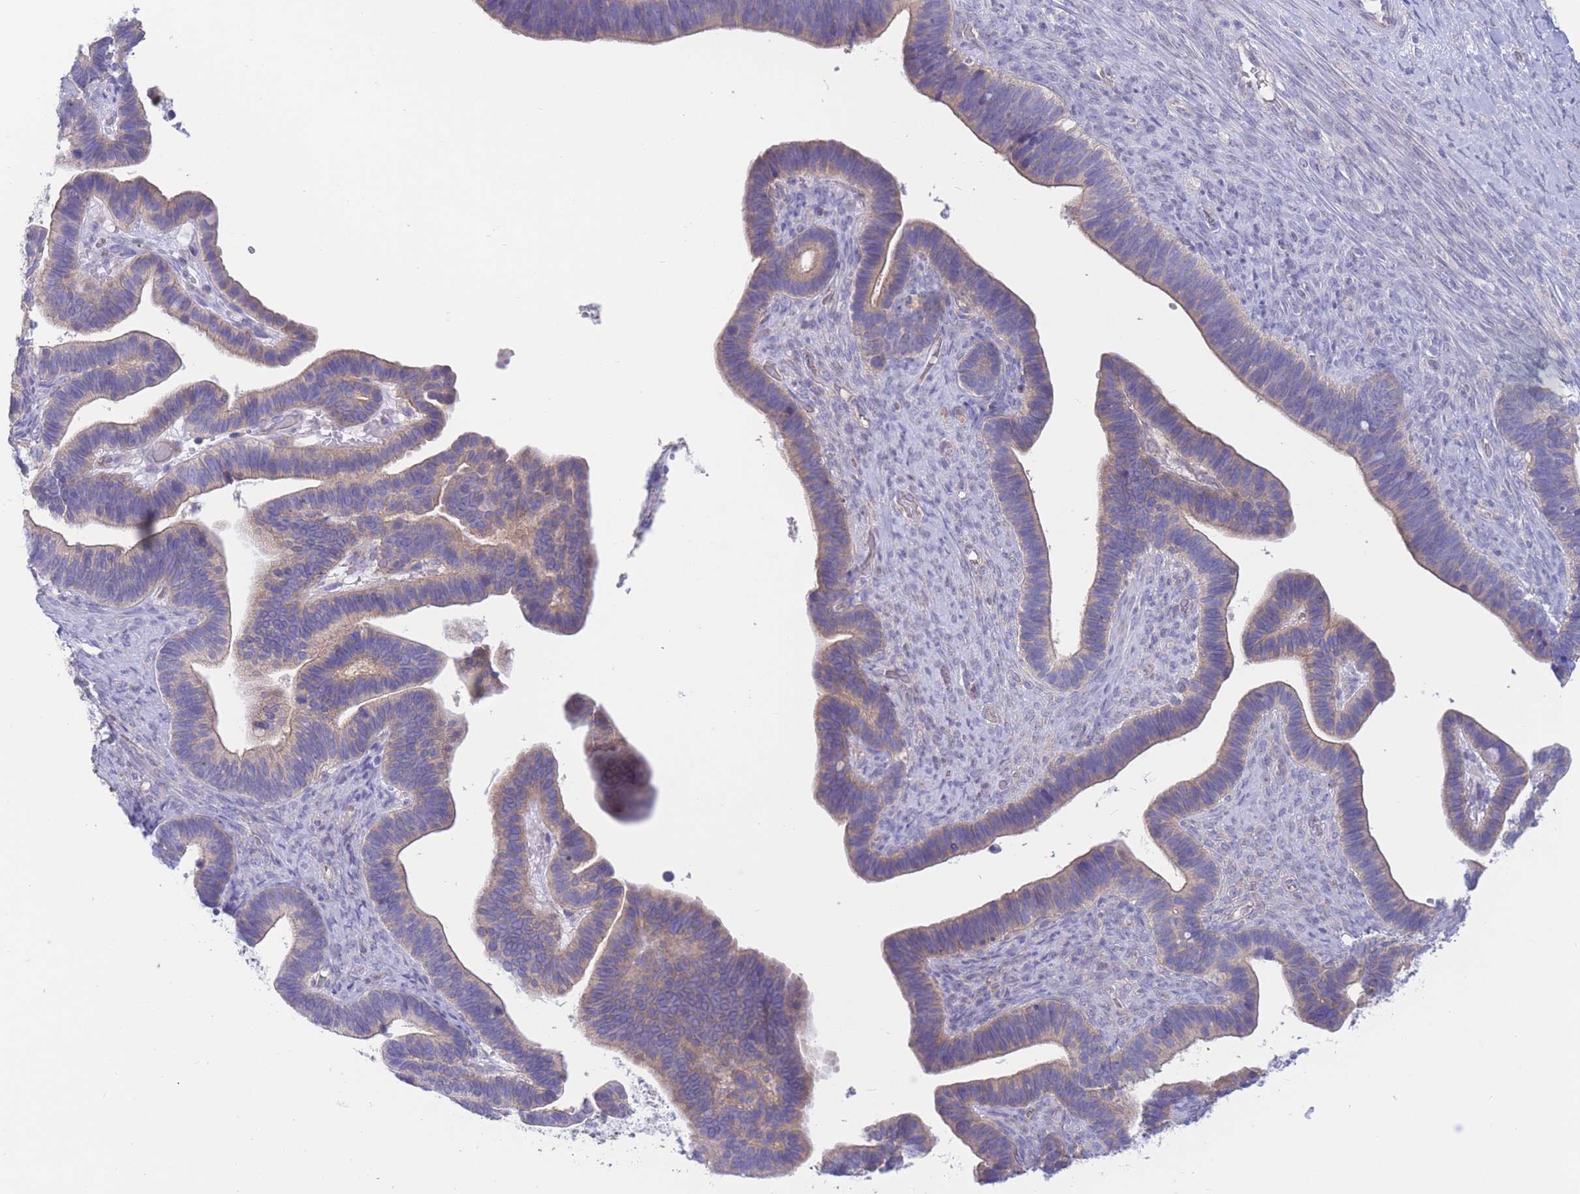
{"staining": {"intensity": "weak", "quantity": "25%-75%", "location": "cytoplasmic/membranous"}, "tissue": "ovarian cancer", "cell_type": "Tumor cells", "image_type": "cancer", "snomed": [{"axis": "morphology", "description": "Cystadenocarcinoma, serous, NOS"}, {"axis": "topography", "description": "Ovary"}], "caption": "Protein expression analysis of human ovarian cancer reveals weak cytoplasmic/membranous expression in approximately 25%-75% of tumor cells. Using DAB (3,3'-diaminobenzidine) (brown) and hematoxylin (blue) stains, captured at high magnification using brightfield microscopy.", "gene": "ALS2CL", "patient": {"sex": "female", "age": 56}}